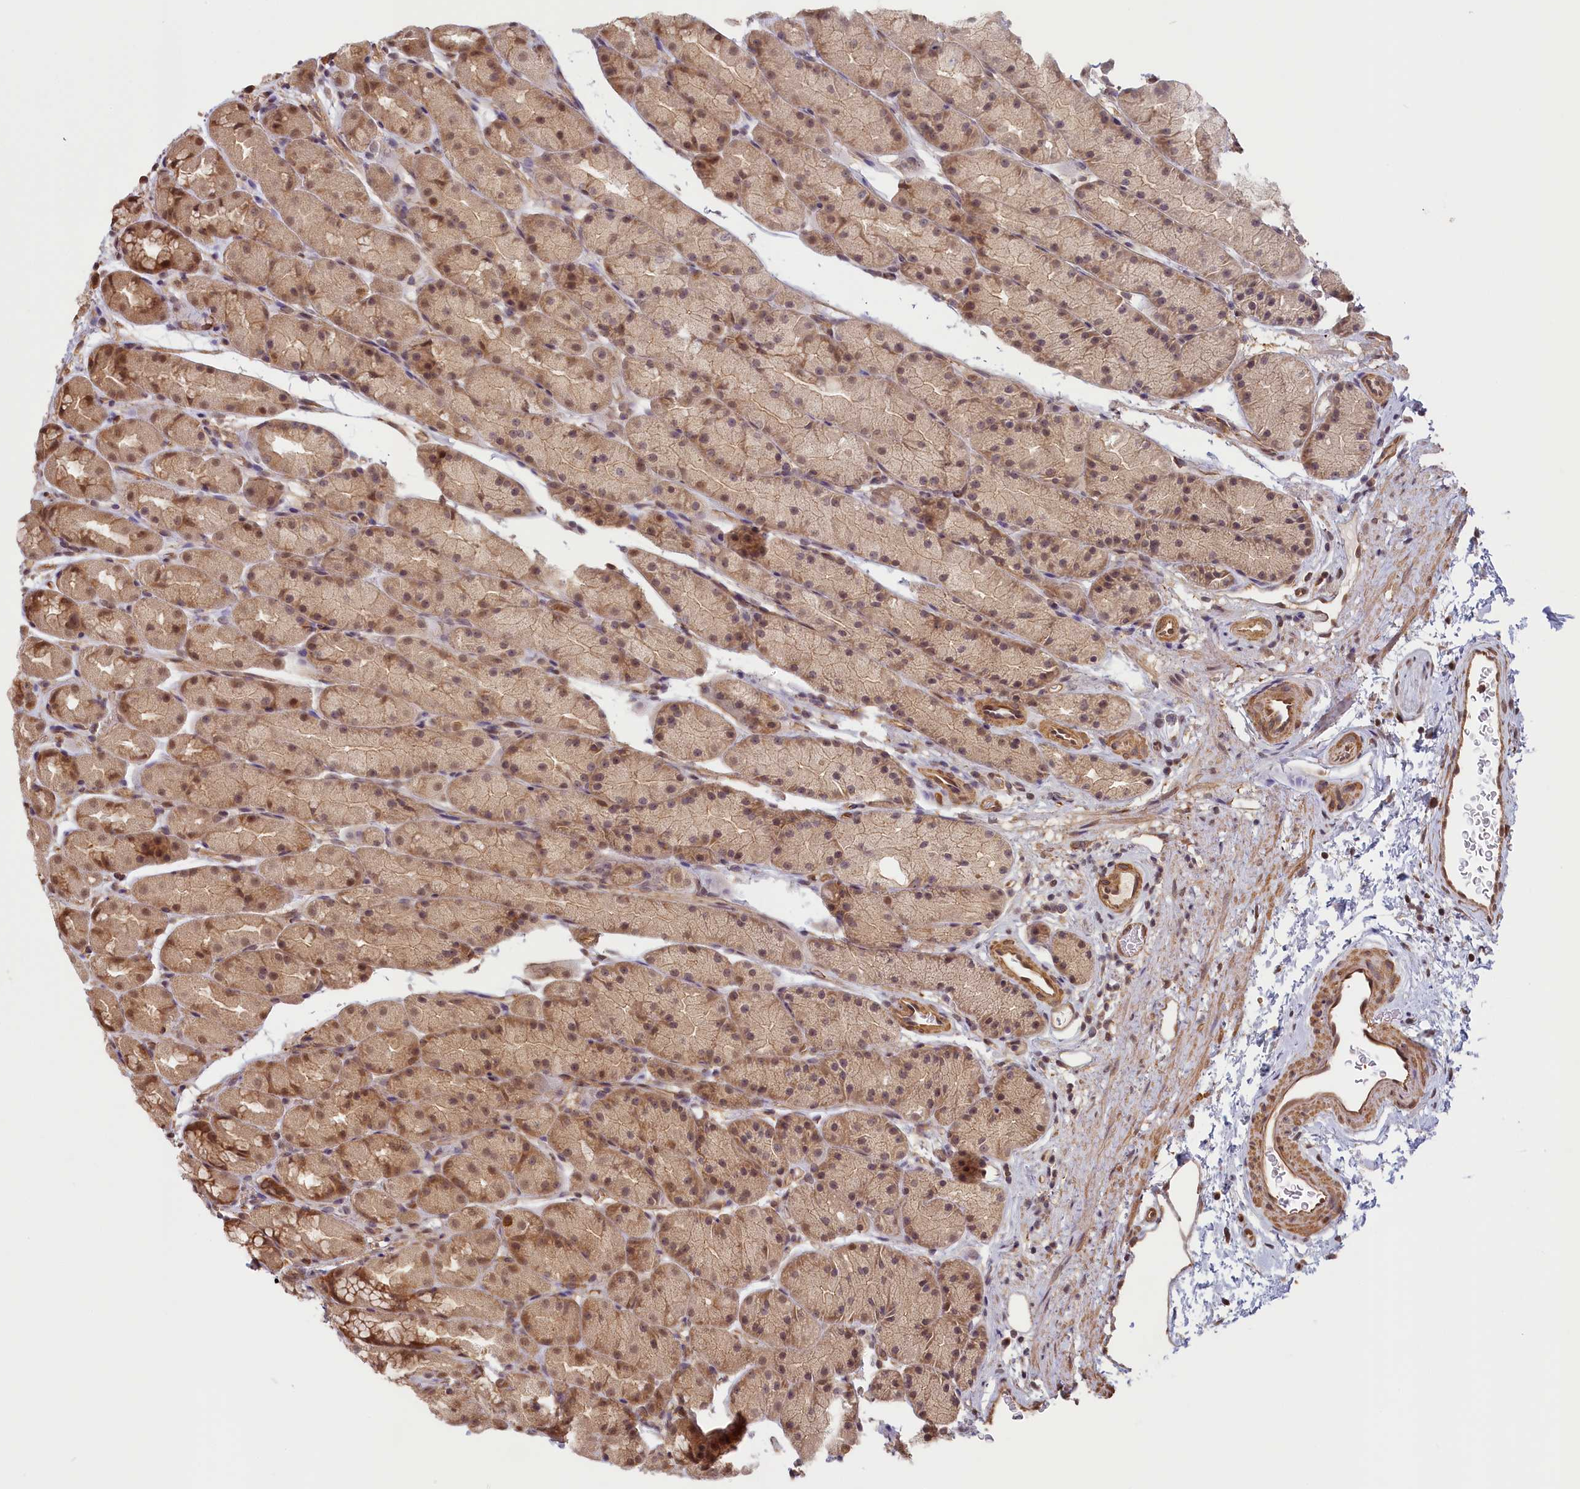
{"staining": {"intensity": "moderate", "quantity": ">75%", "location": "cytoplasmic/membranous,nuclear"}, "tissue": "stomach", "cell_type": "Glandular cells", "image_type": "normal", "snomed": [{"axis": "morphology", "description": "Normal tissue, NOS"}, {"axis": "topography", "description": "Stomach, upper"}, {"axis": "topography", "description": "Stomach"}], "caption": "Brown immunohistochemical staining in benign stomach reveals moderate cytoplasmic/membranous,nuclear positivity in about >75% of glandular cells.", "gene": "C19orf44", "patient": {"sex": "male", "age": 47}}